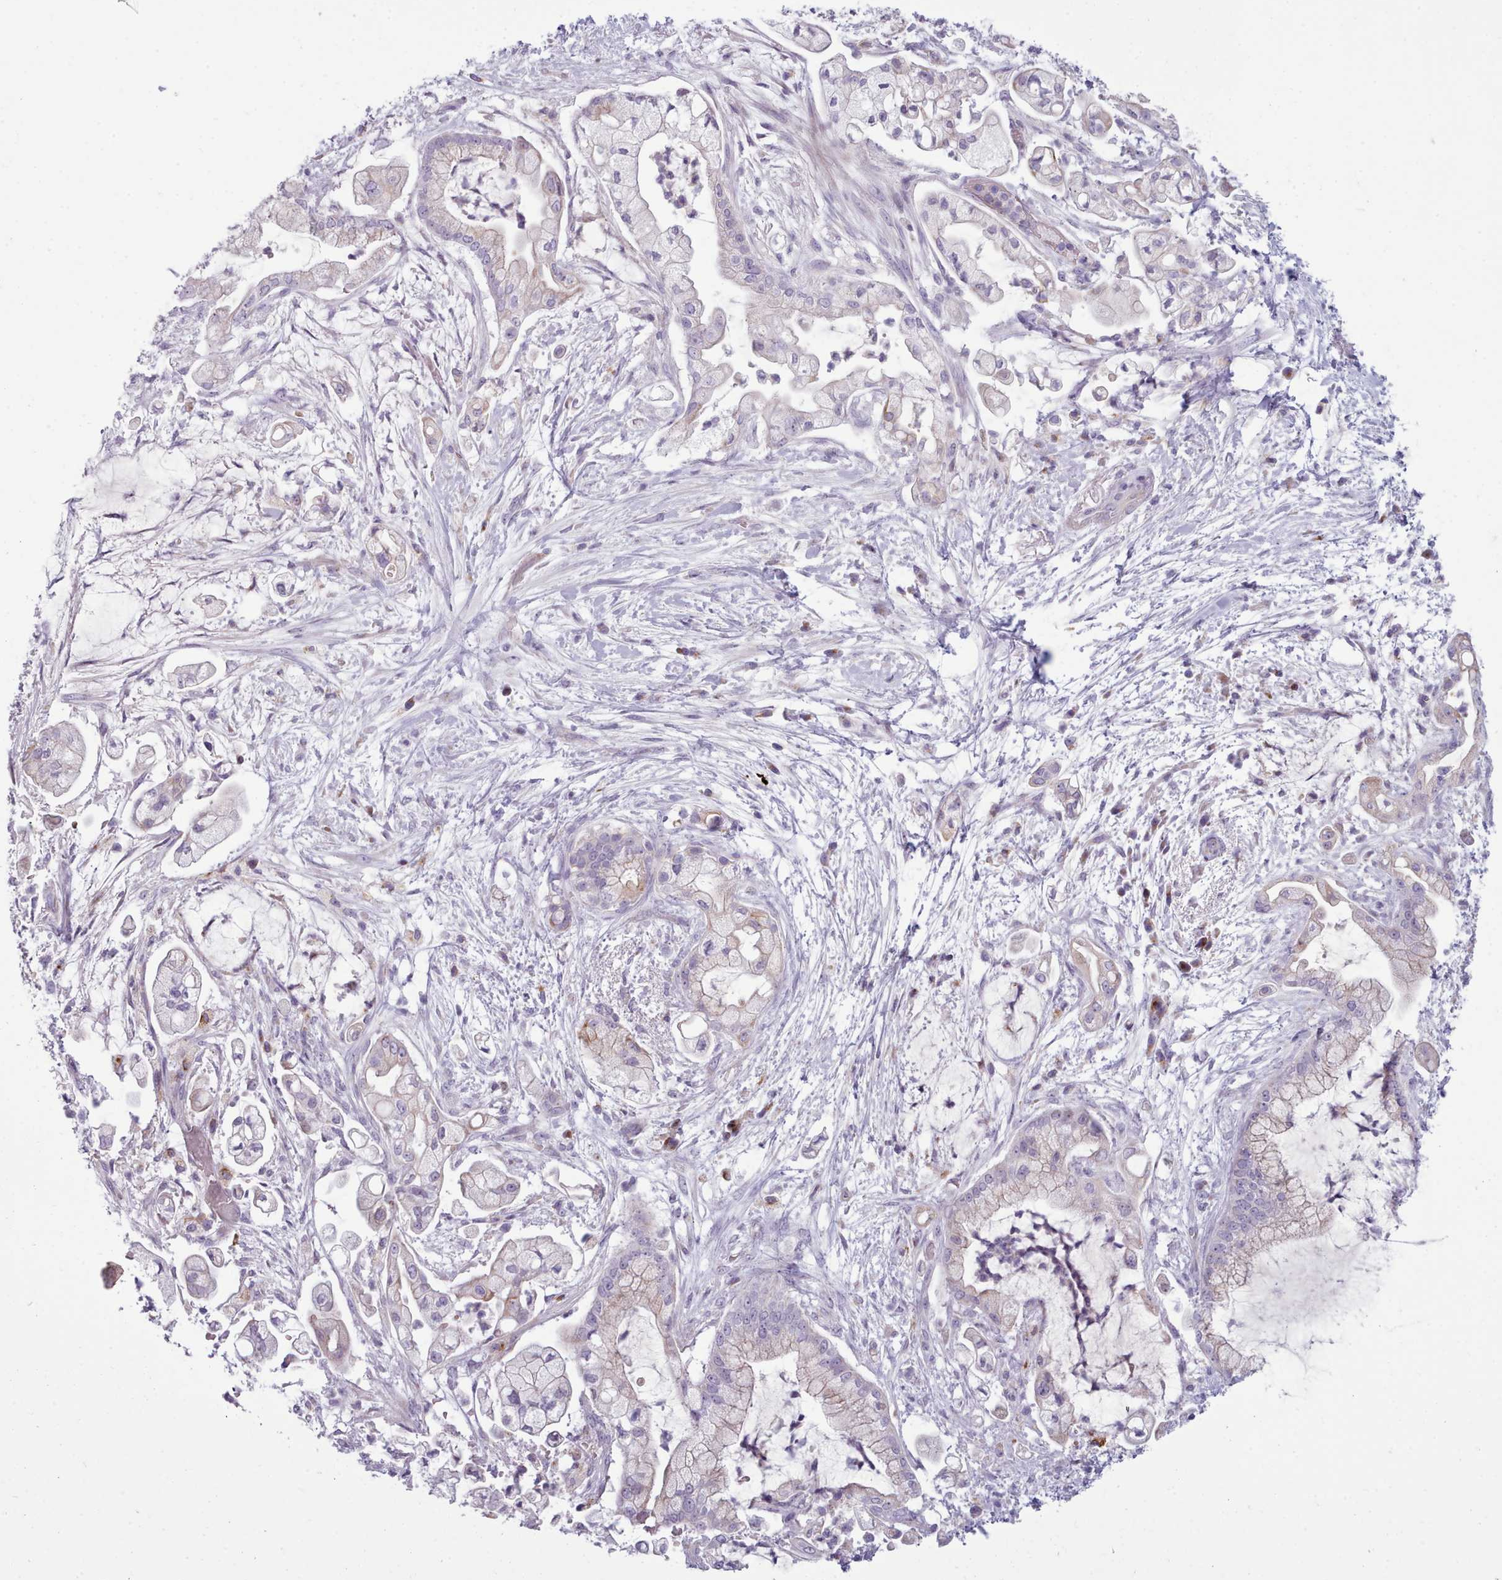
{"staining": {"intensity": "weak", "quantity": "<25%", "location": "cytoplasmic/membranous"}, "tissue": "pancreatic cancer", "cell_type": "Tumor cells", "image_type": "cancer", "snomed": [{"axis": "morphology", "description": "Adenocarcinoma, NOS"}, {"axis": "topography", "description": "Pancreas"}], "caption": "High magnification brightfield microscopy of pancreatic cancer stained with DAB (3,3'-diaminobenzidine) (brown) and counterstained with hematoxylin (blue): tumor cells show no significant expression.", "gene": "SLC52A3", "patient": {"sex": "female", "age": 69}}